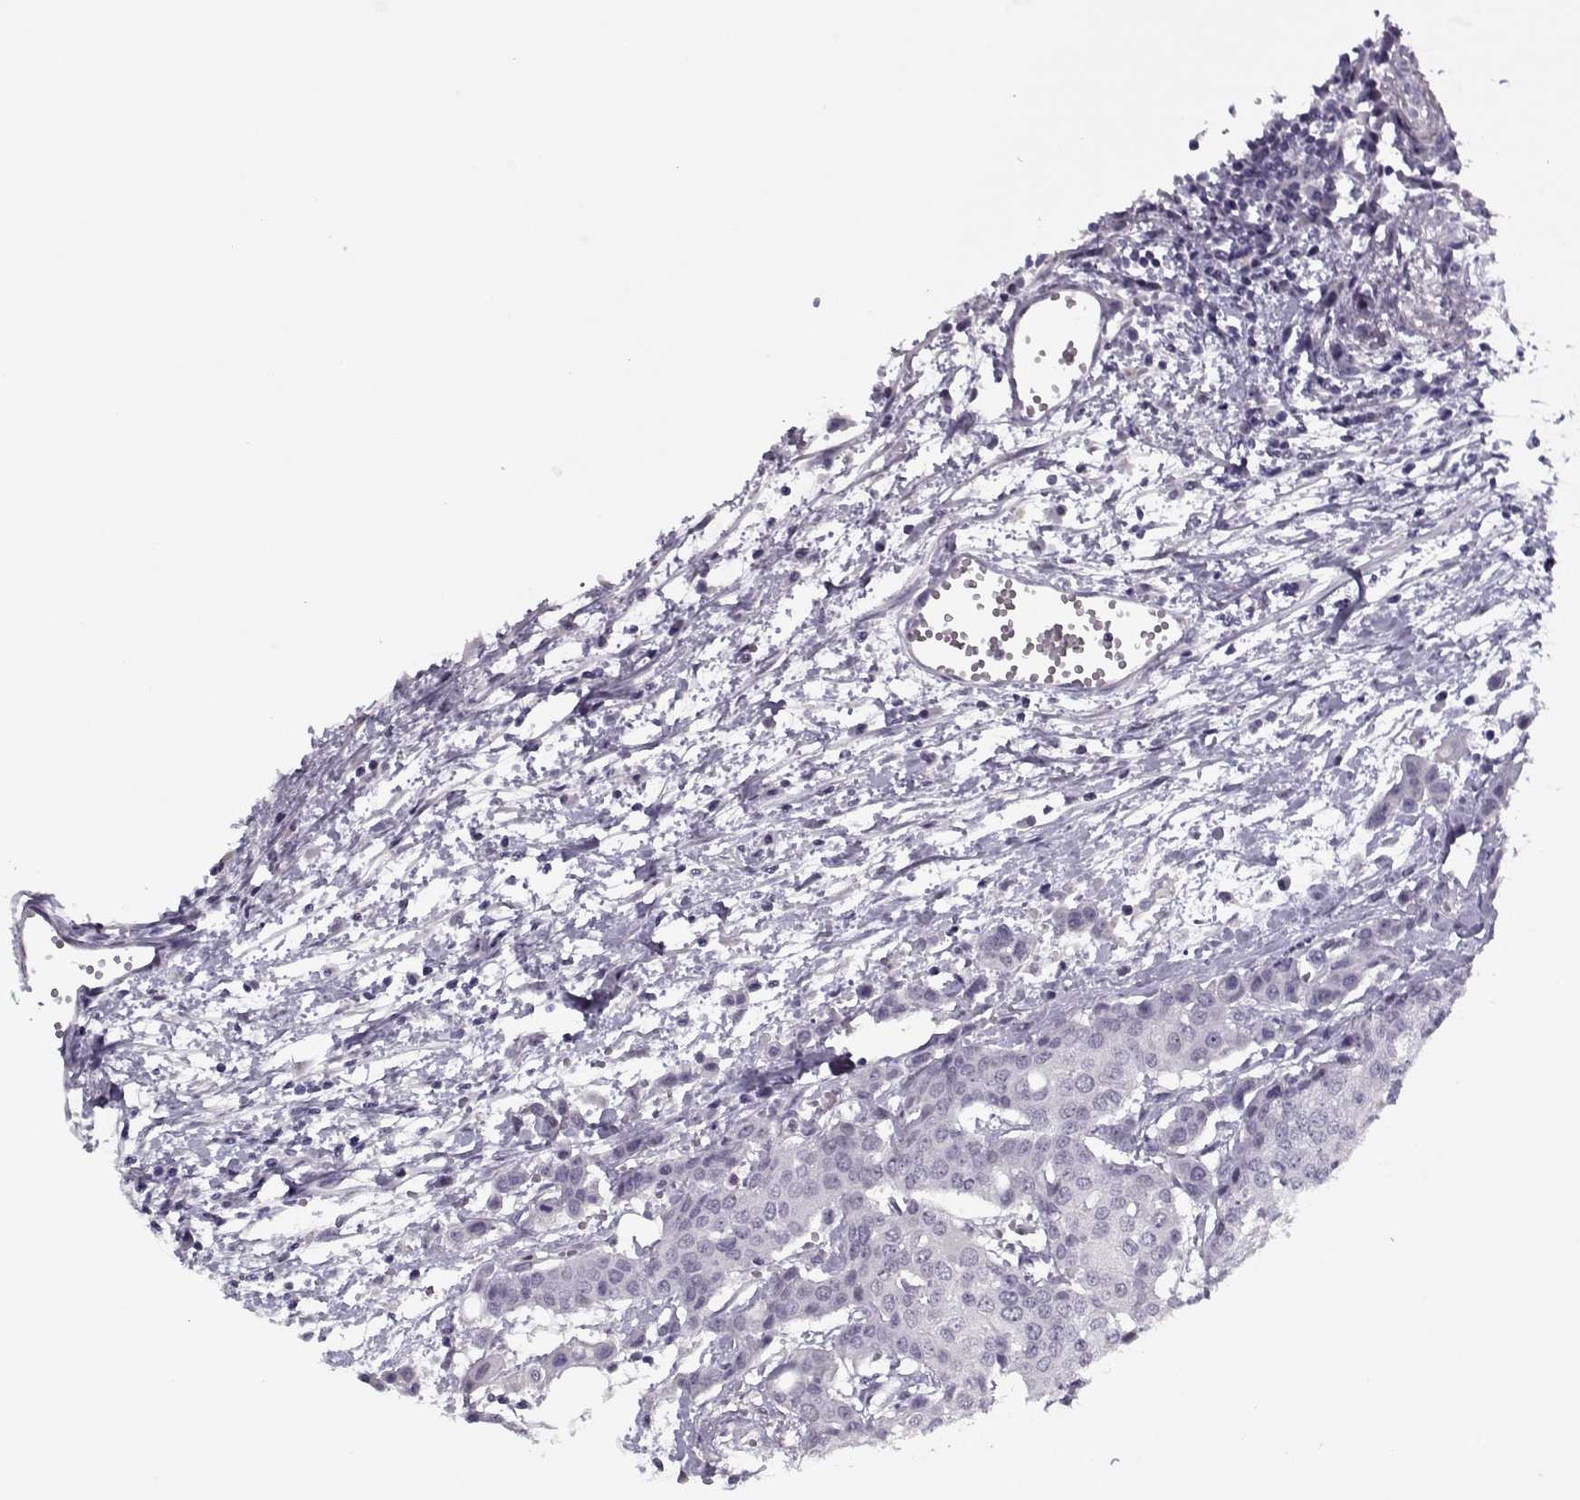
{"staining": {"intensity": "negative", "quantity": "none", "location": "none"}, "tissue": "carcinoid", "cell_type": "Tumor cells", "image_type": "cancer", "snomed": [{"axis": "morphology", "description": "Carcinoid, malignant, NOS"}, {"axis": "topography", "description": "Colon"}], "caption": "Immunohistochemical staining of carcinoid (malignant) reveals no significant staining in tumor cells.", "gene": "CIBAR1", "patient": {"sex": "male", "age": 81}}